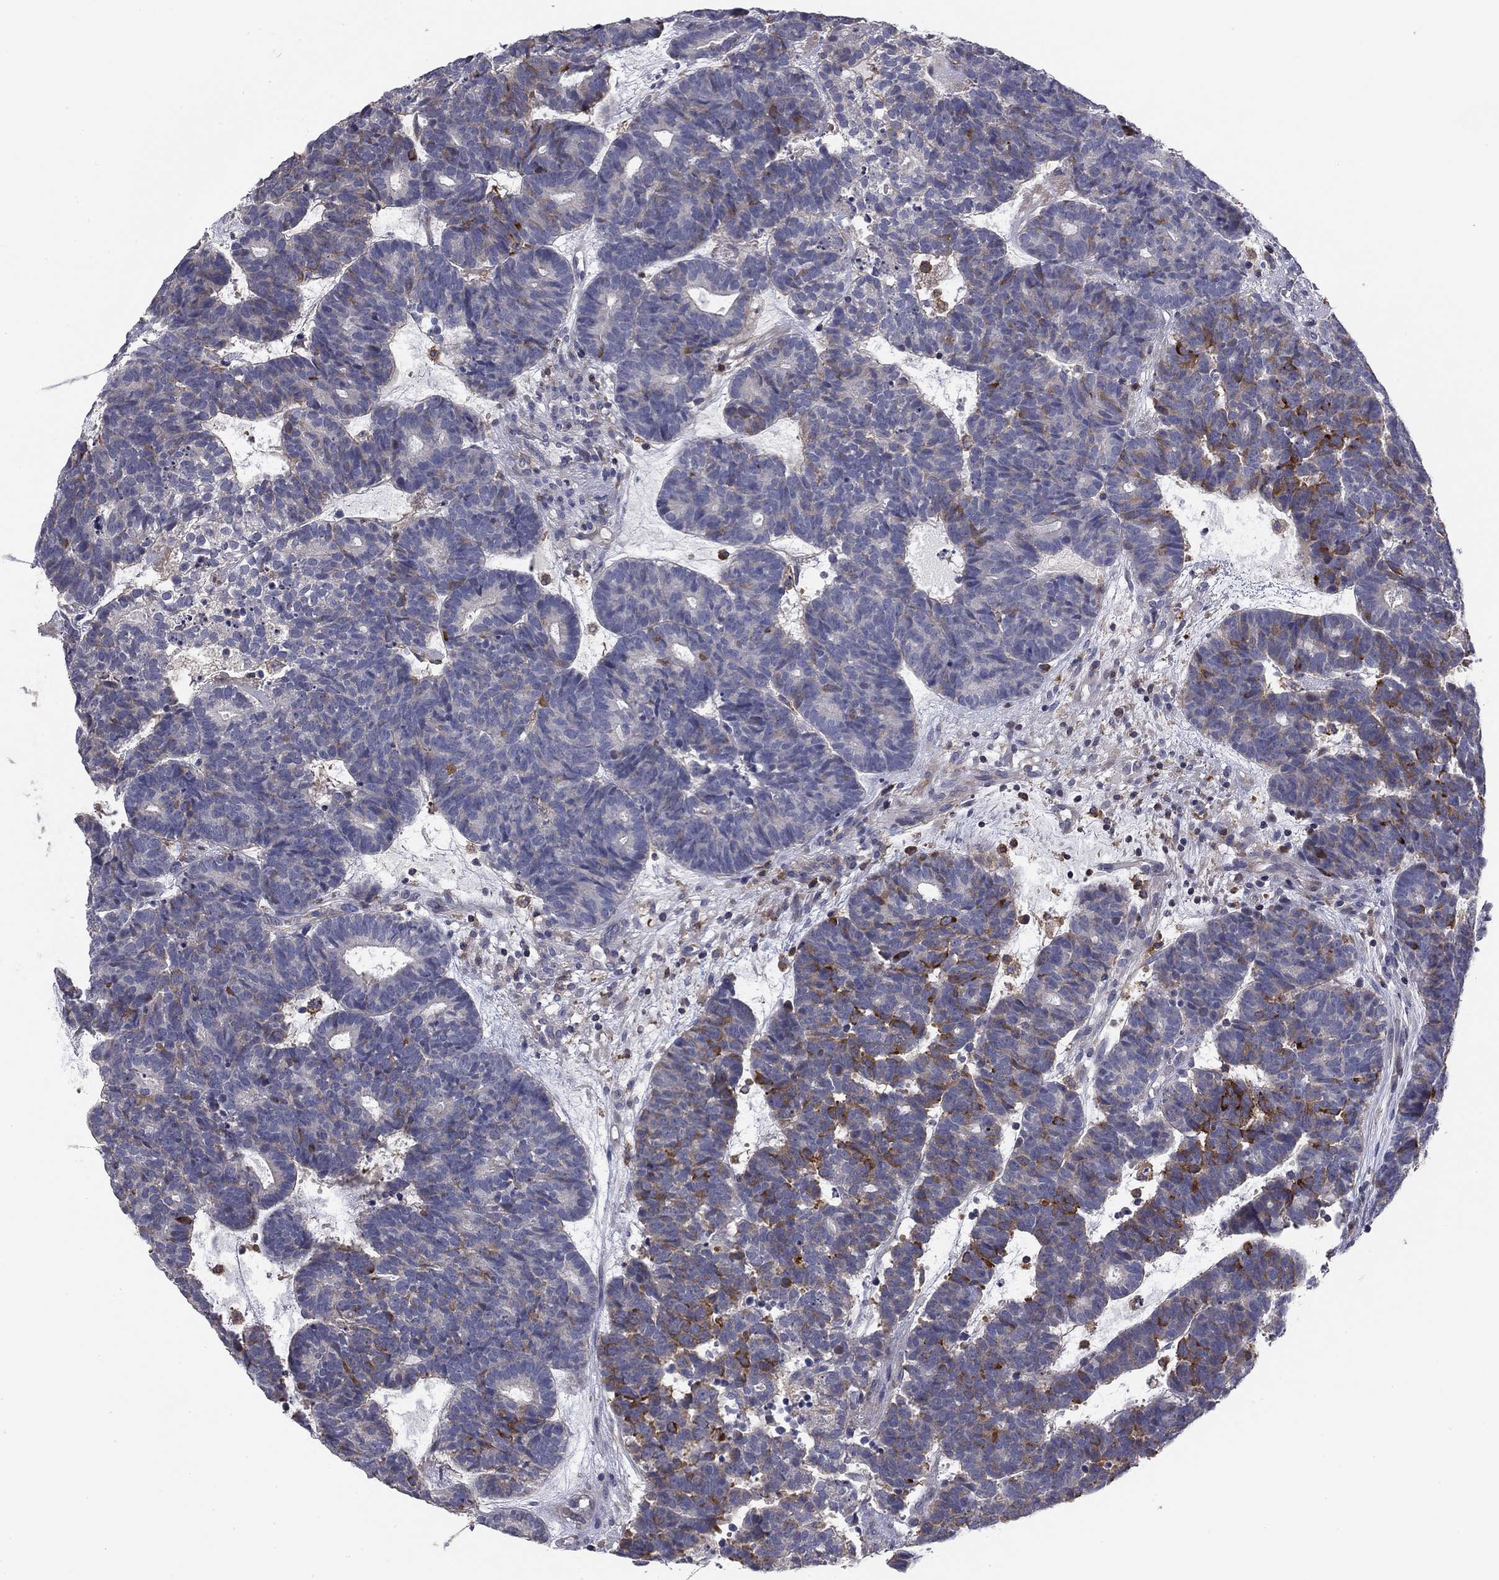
{"staining": {"intensity": "negative", "quantity": "none", "location": "none"}, "tissue": "head and neck cancer", "cell_type": "Tumor cells", "image_type": "cancer", "snomed": [{"axis": "morphology", "description": "Adenocarcinoma, NOS"}, {"axis": "topography", "description": "Head-Neck"}], "caption": "High power microscopy histopathology image of an immunohistochemistry micrograph of head and neck adenocarcinoma, revealing no significant expression in tumor cells. (DAB (3,3'-diaminobenzidine) immunohistochemistry (IHC) with hematoxylin counter stain).", "gene": "PLCB2", "patient": {"sex": "female", "age": 81}}